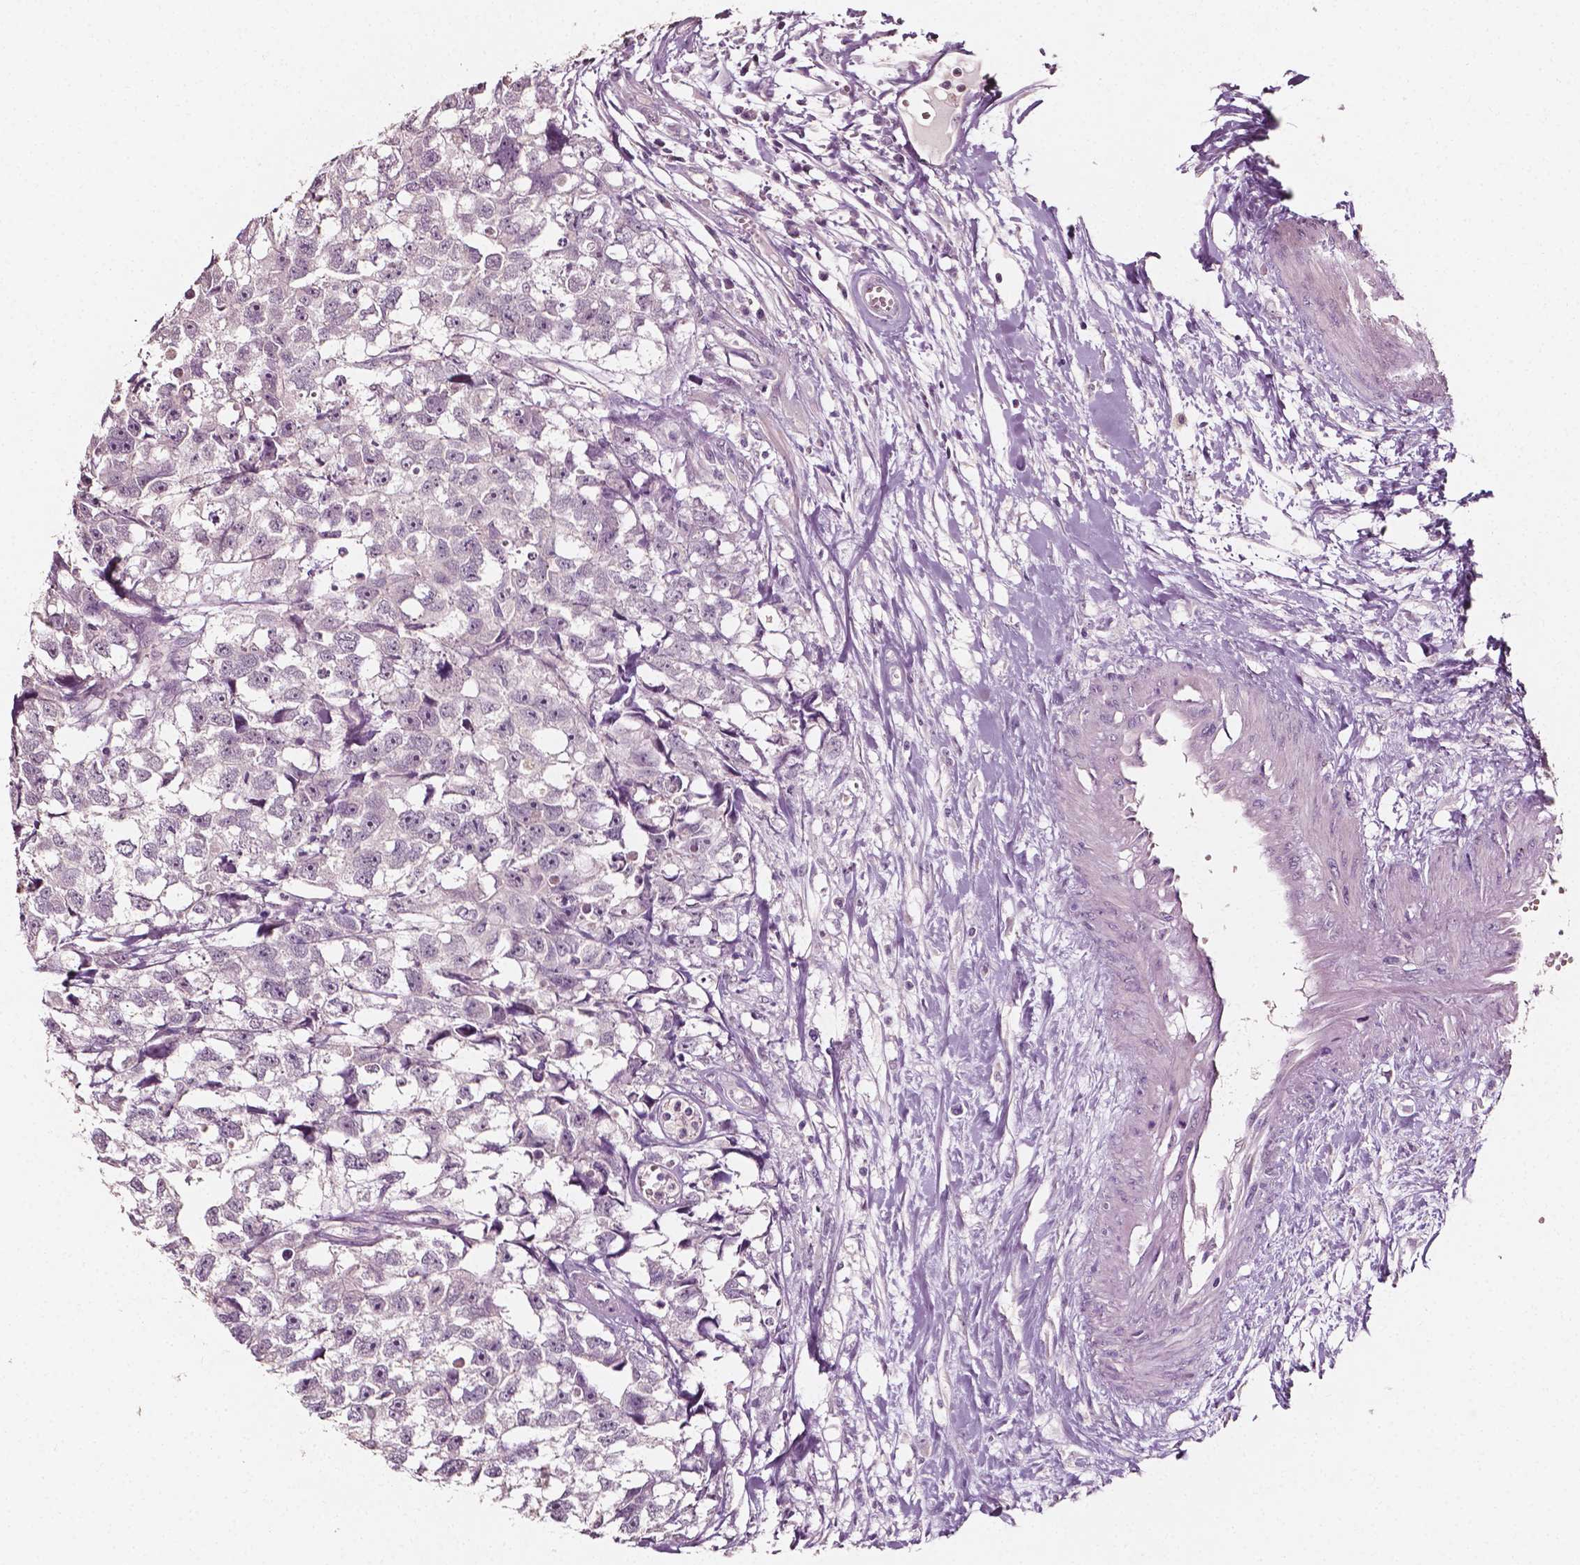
{"staining": {"intensity": "negative", "quantity": "none", "location": "none"}, "tissue": "testis cancer", "cell_type": "Tumor cells", "image_type": "cancer", "snomed": [{"axis": "morphology", "description": "Carcinoma, Embryonal, NOS"}, {"axis": "morphology", "description": "Teratoma, malignant, NOS"}, {"axis": "topography", "description": "Testis"}], "caption": "Embryonal carcinoma (testis) stained for a protein using immunohistochemistry displays no expression tumor cells.", "gene": "PLA2R1", "patient": {"sex": "male", "age": 44}}